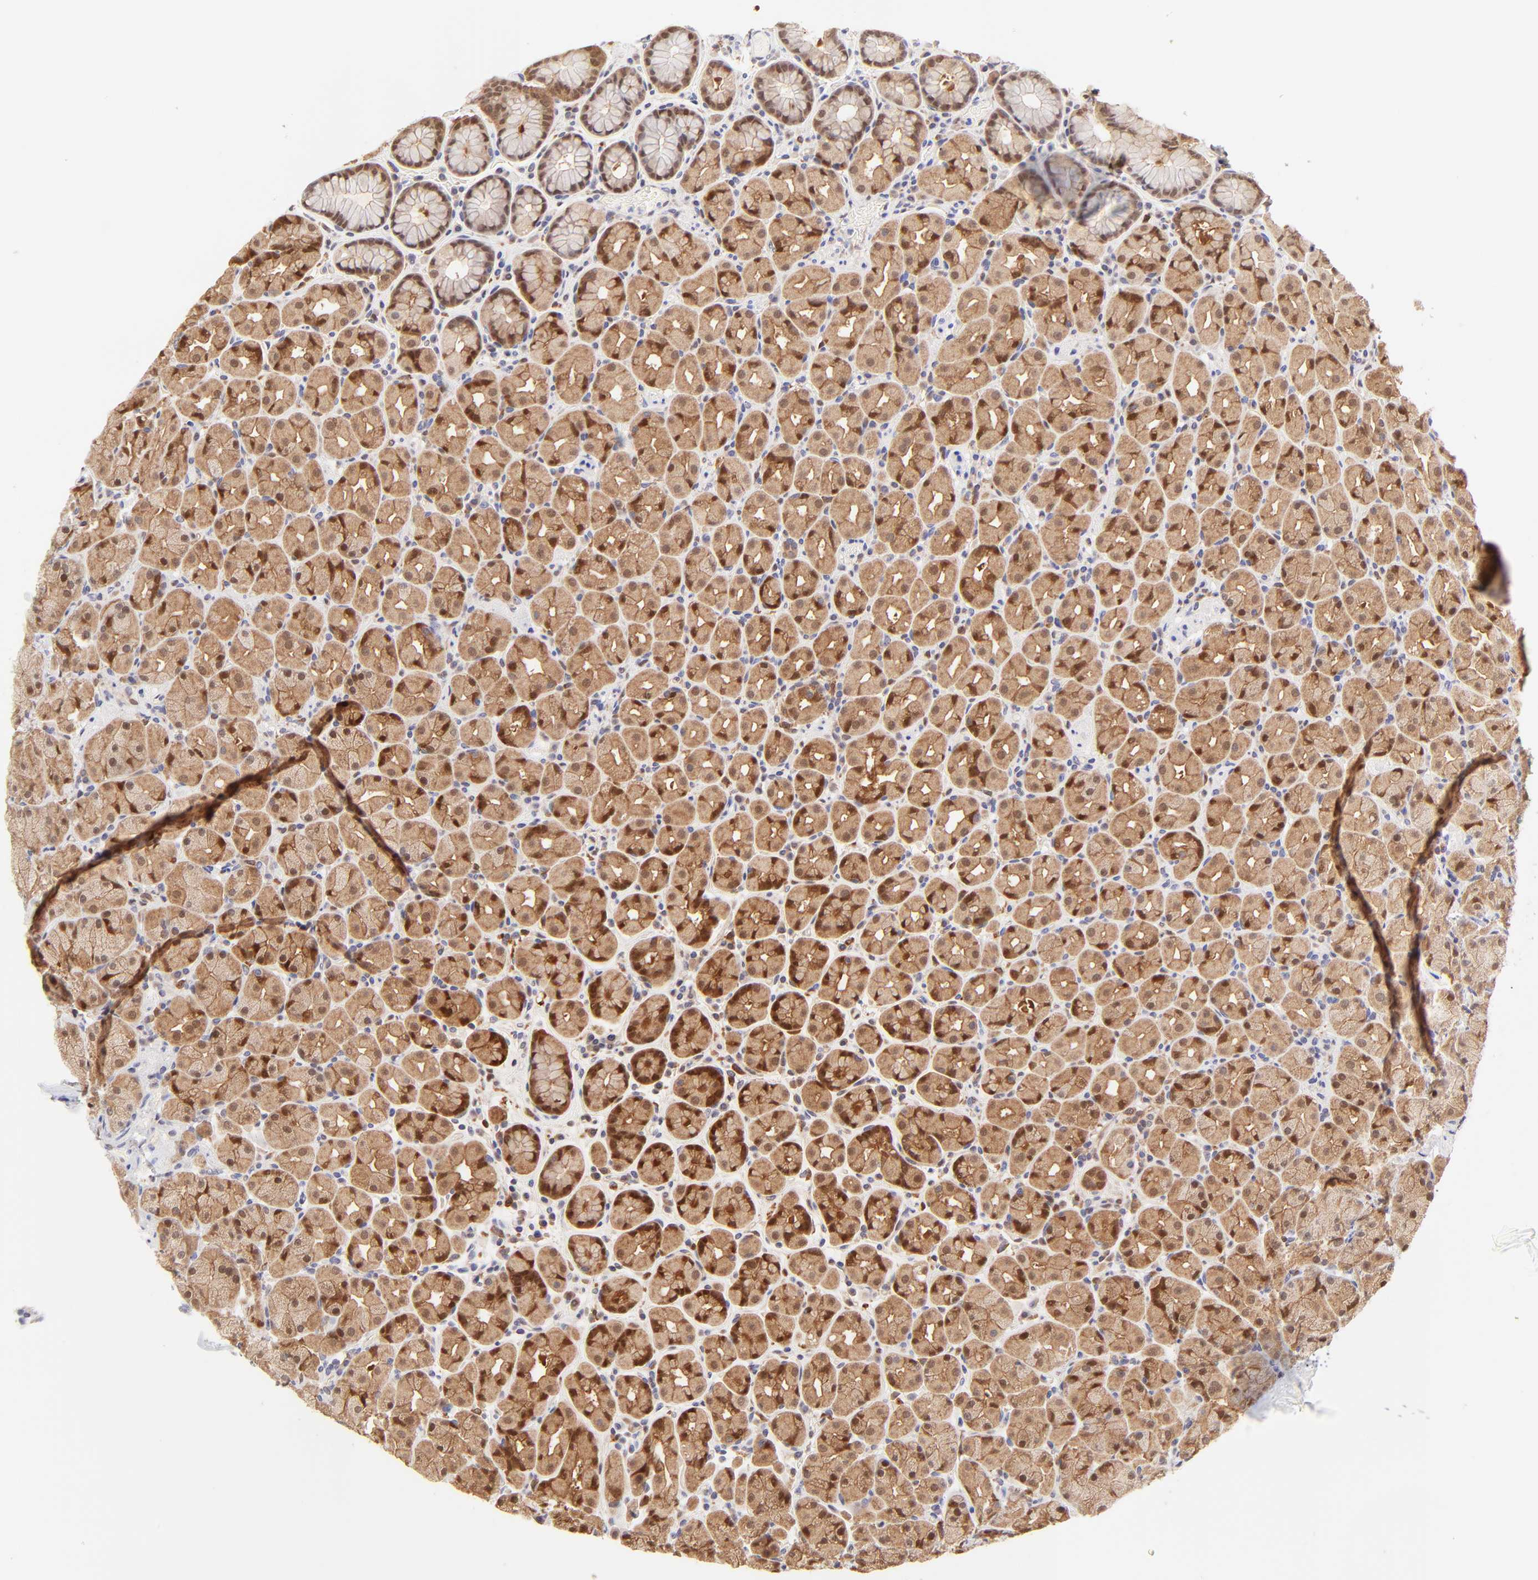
{"staining": {"intensity": "moderate", "quantity": "25%-75%", "location": "cytoplasmic/membranous,nuclear"}, "tissue": "stomach", "cell_type": "Glandular cells", "image_type": "normal", "snomed": [{"axis": "morphology", "description": "Normal tissue, NOS"}, {"axis": "topography", "description": "Stomach, lower"}], "caption": "A high-resolution photomicrograph shows immunohistochemistry staining of unremarkable stomach, which reveals moderate cytoplasmic/membranous,nuclear staining in about 25%-75% of glandular cells. Nuclei are stained in blue.", "gene": "HYAL1", "patient": {"sex": "male", "age": 56}}